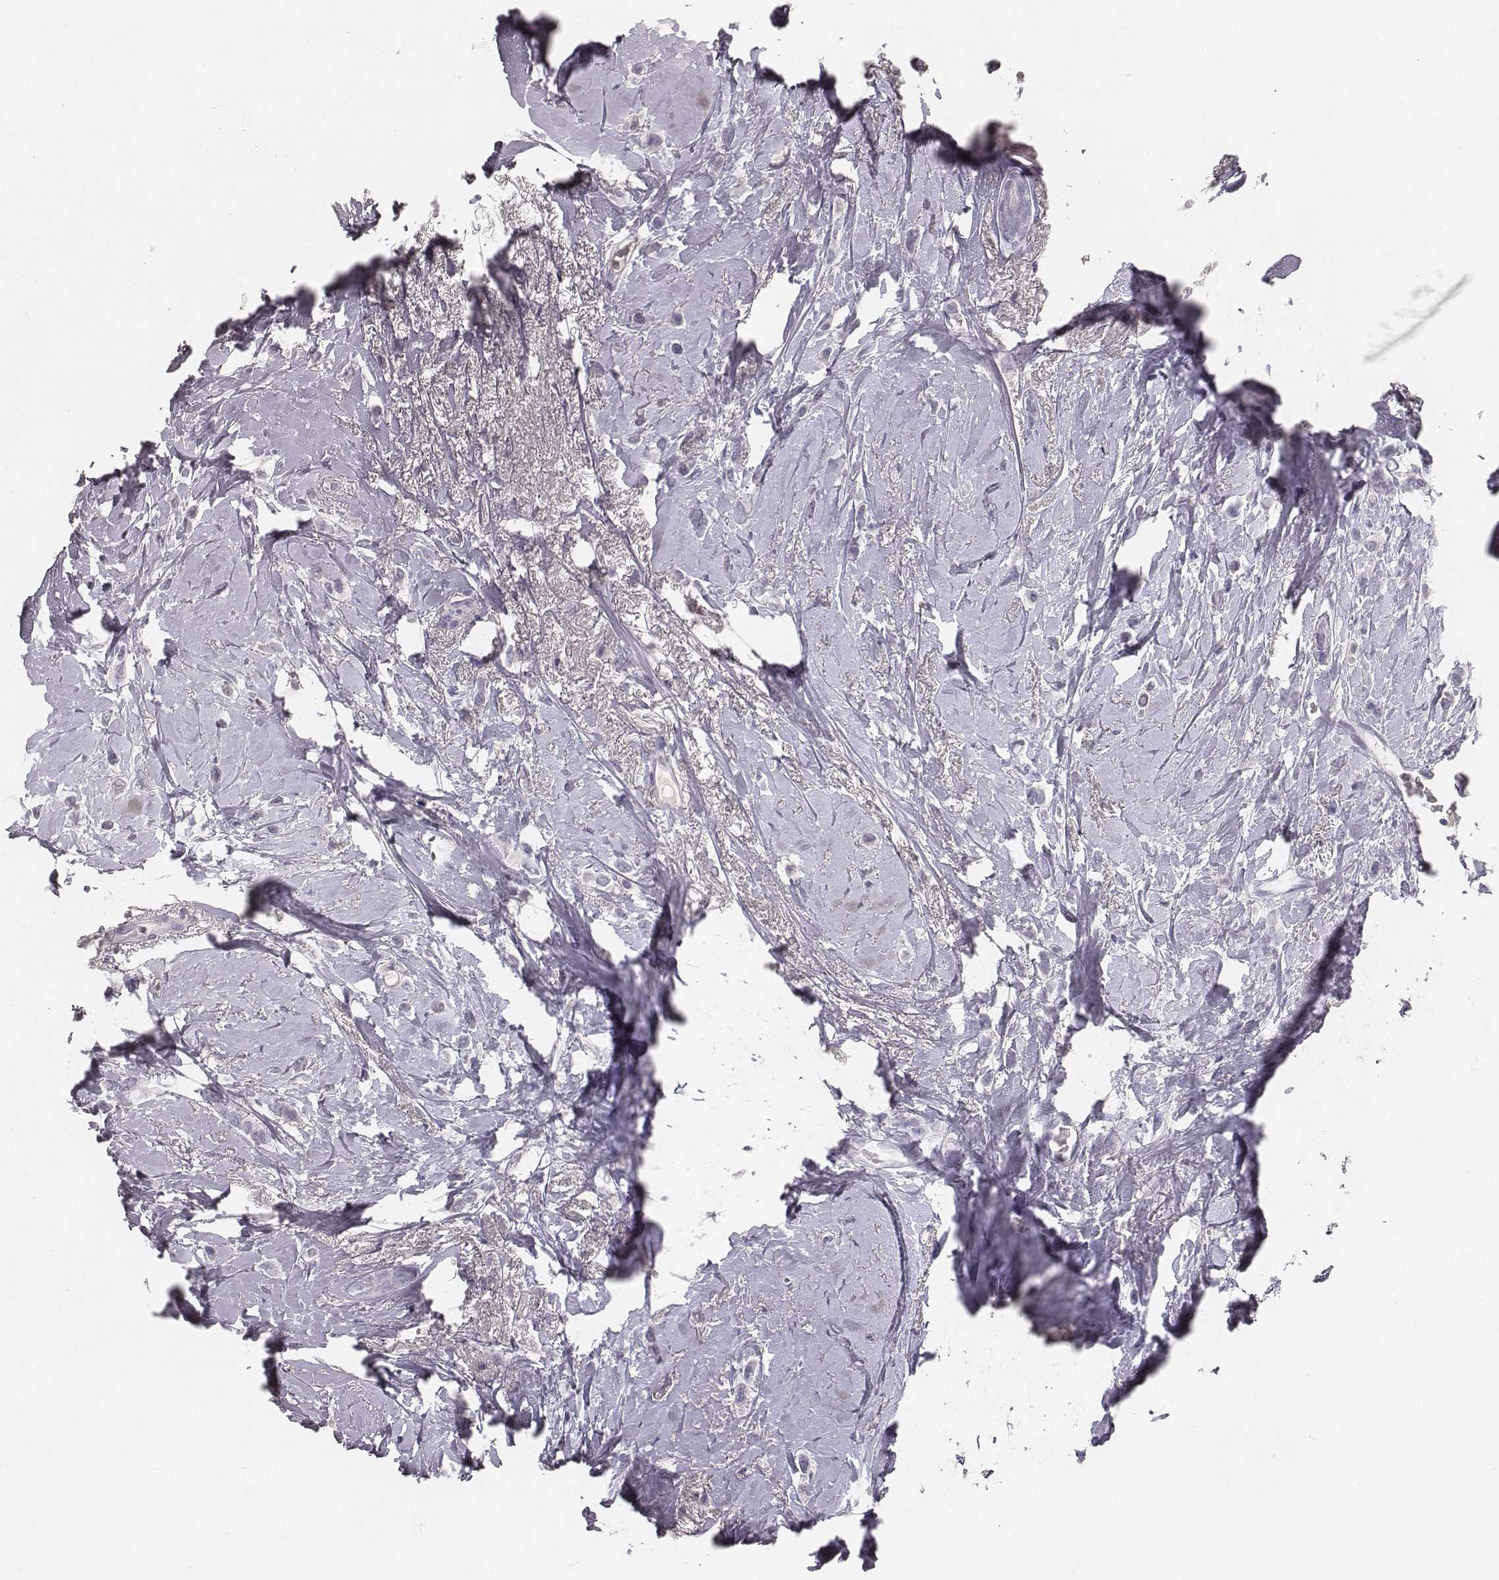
{"staining": {"intensity": "negative", "quantity": "none", "location": "none"}, "tissue": "breast cancer", "cell_type": "Tumor cells", "image_type": "cancer", "snomed": [{"axis": "morphology", "description": "Lobular carcinoma"}, {"axis": "topography", "description": "Breast"}], "caption": "The image displays no significant expression in tumor cells of breast cancer (lobular carcinoma). Brightfield microscopy of IHC stained with DAB (brown) and hematoxylin (blue), captured at high magnification.", "gene": "MYH6", "patient": {"sex": "female", "age": 66}}